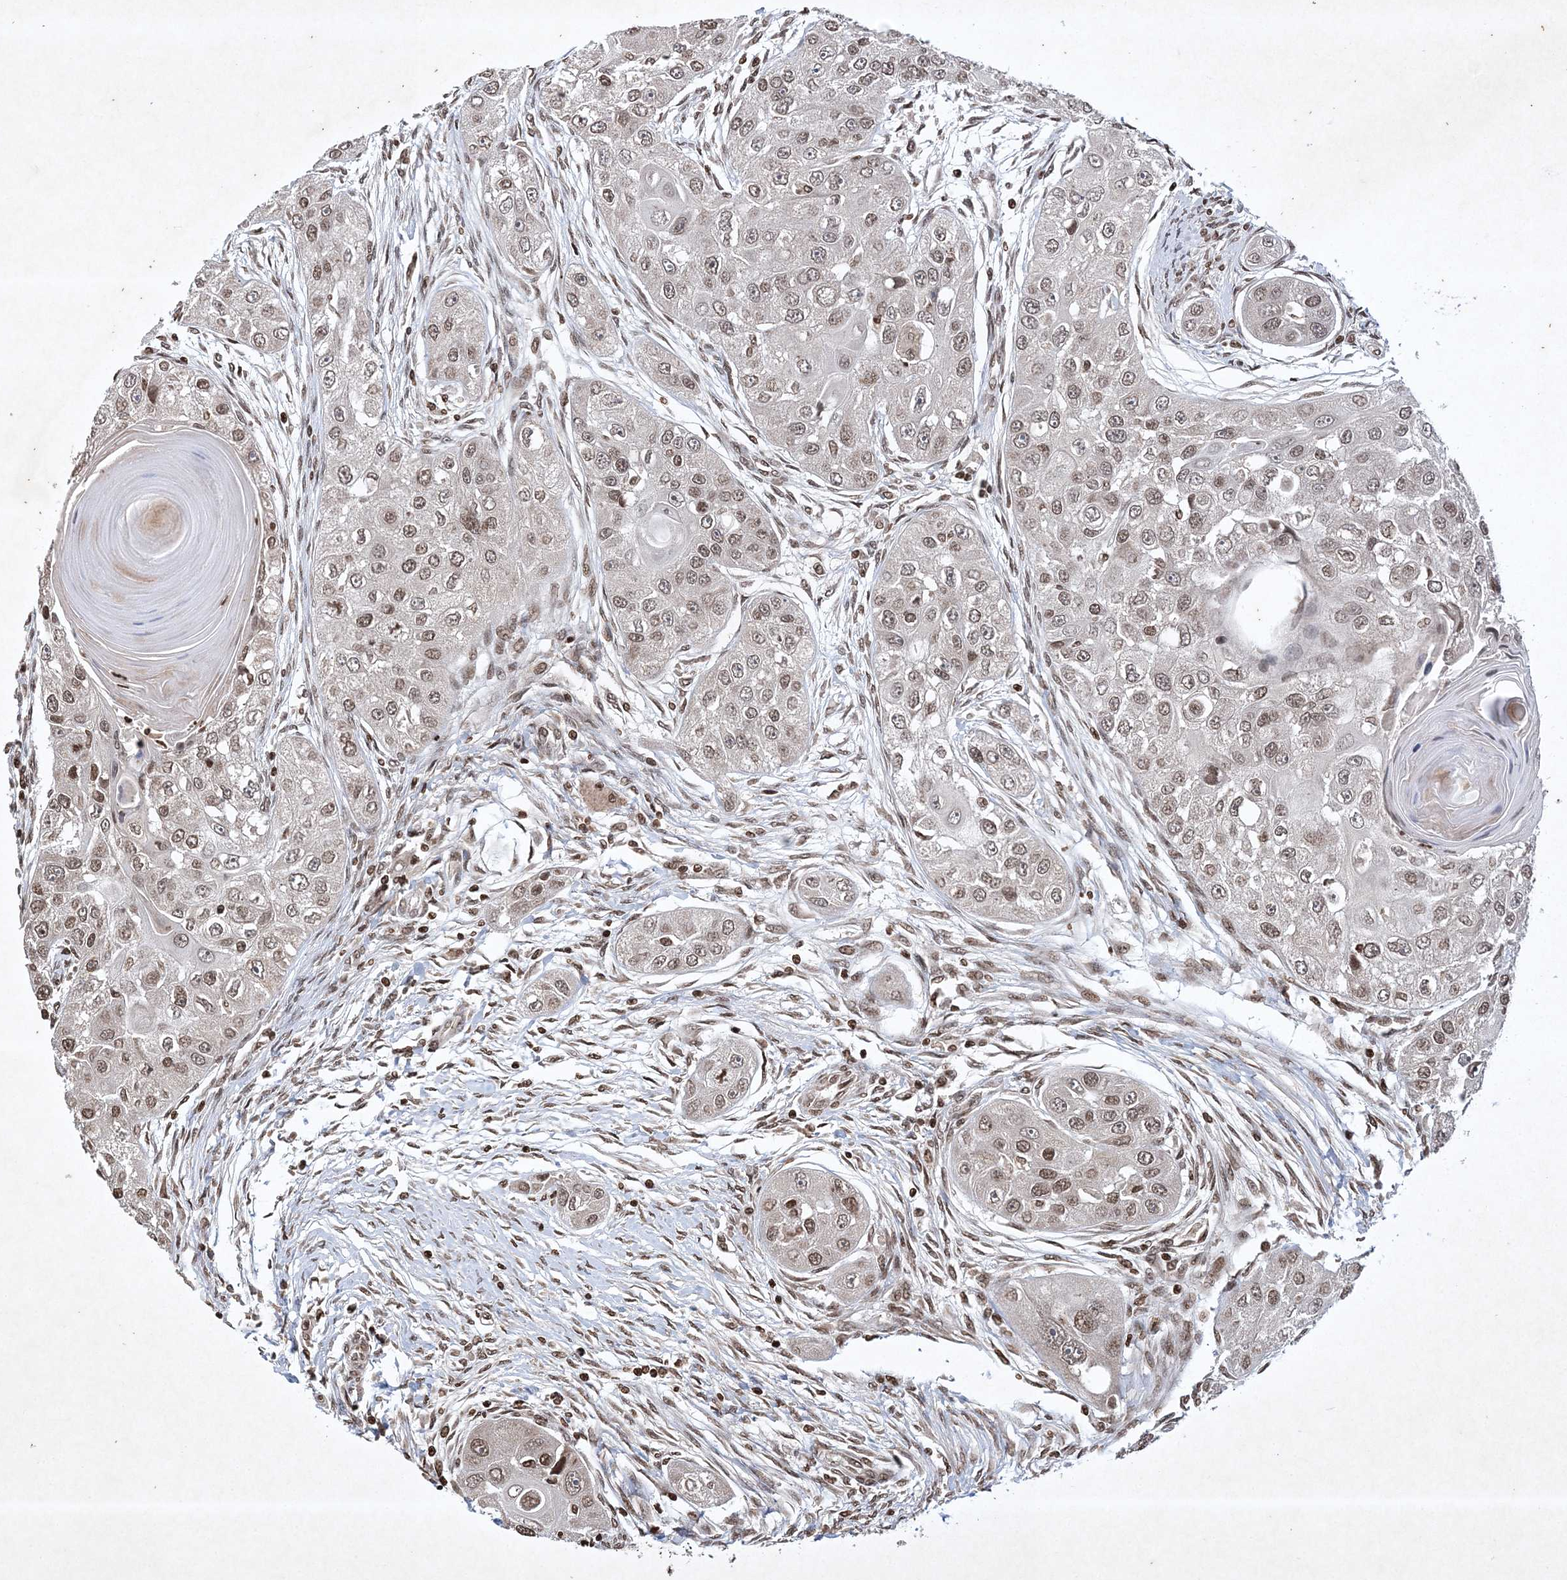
{"staining": {"intensity": "weak", "quantity": "25%-75%", "location": "nuclear"}, "tissue": "head and neck cancer", "cell_type": "Tumor cells", "image_type": "cancer", "snomed": [{"axis": "morphology", "description": "Normal tissue, NOS"}, {"axis": "morphology", "description": "Squamous cell carcinoma, NOS"}, {"axis": "topography", "description": "Skeletal muscle"}, {"axis": "topography", "description": "Head-Neck"}], "caption": "Protein analysis of head and neck cancer (squamous cell carcinoma) tissue demonstrates weak nuclear staining in approximately 25%-75% of tumor cells.", "gene": "NEDD9", "patient": {"sex": "male", "age": 51}}